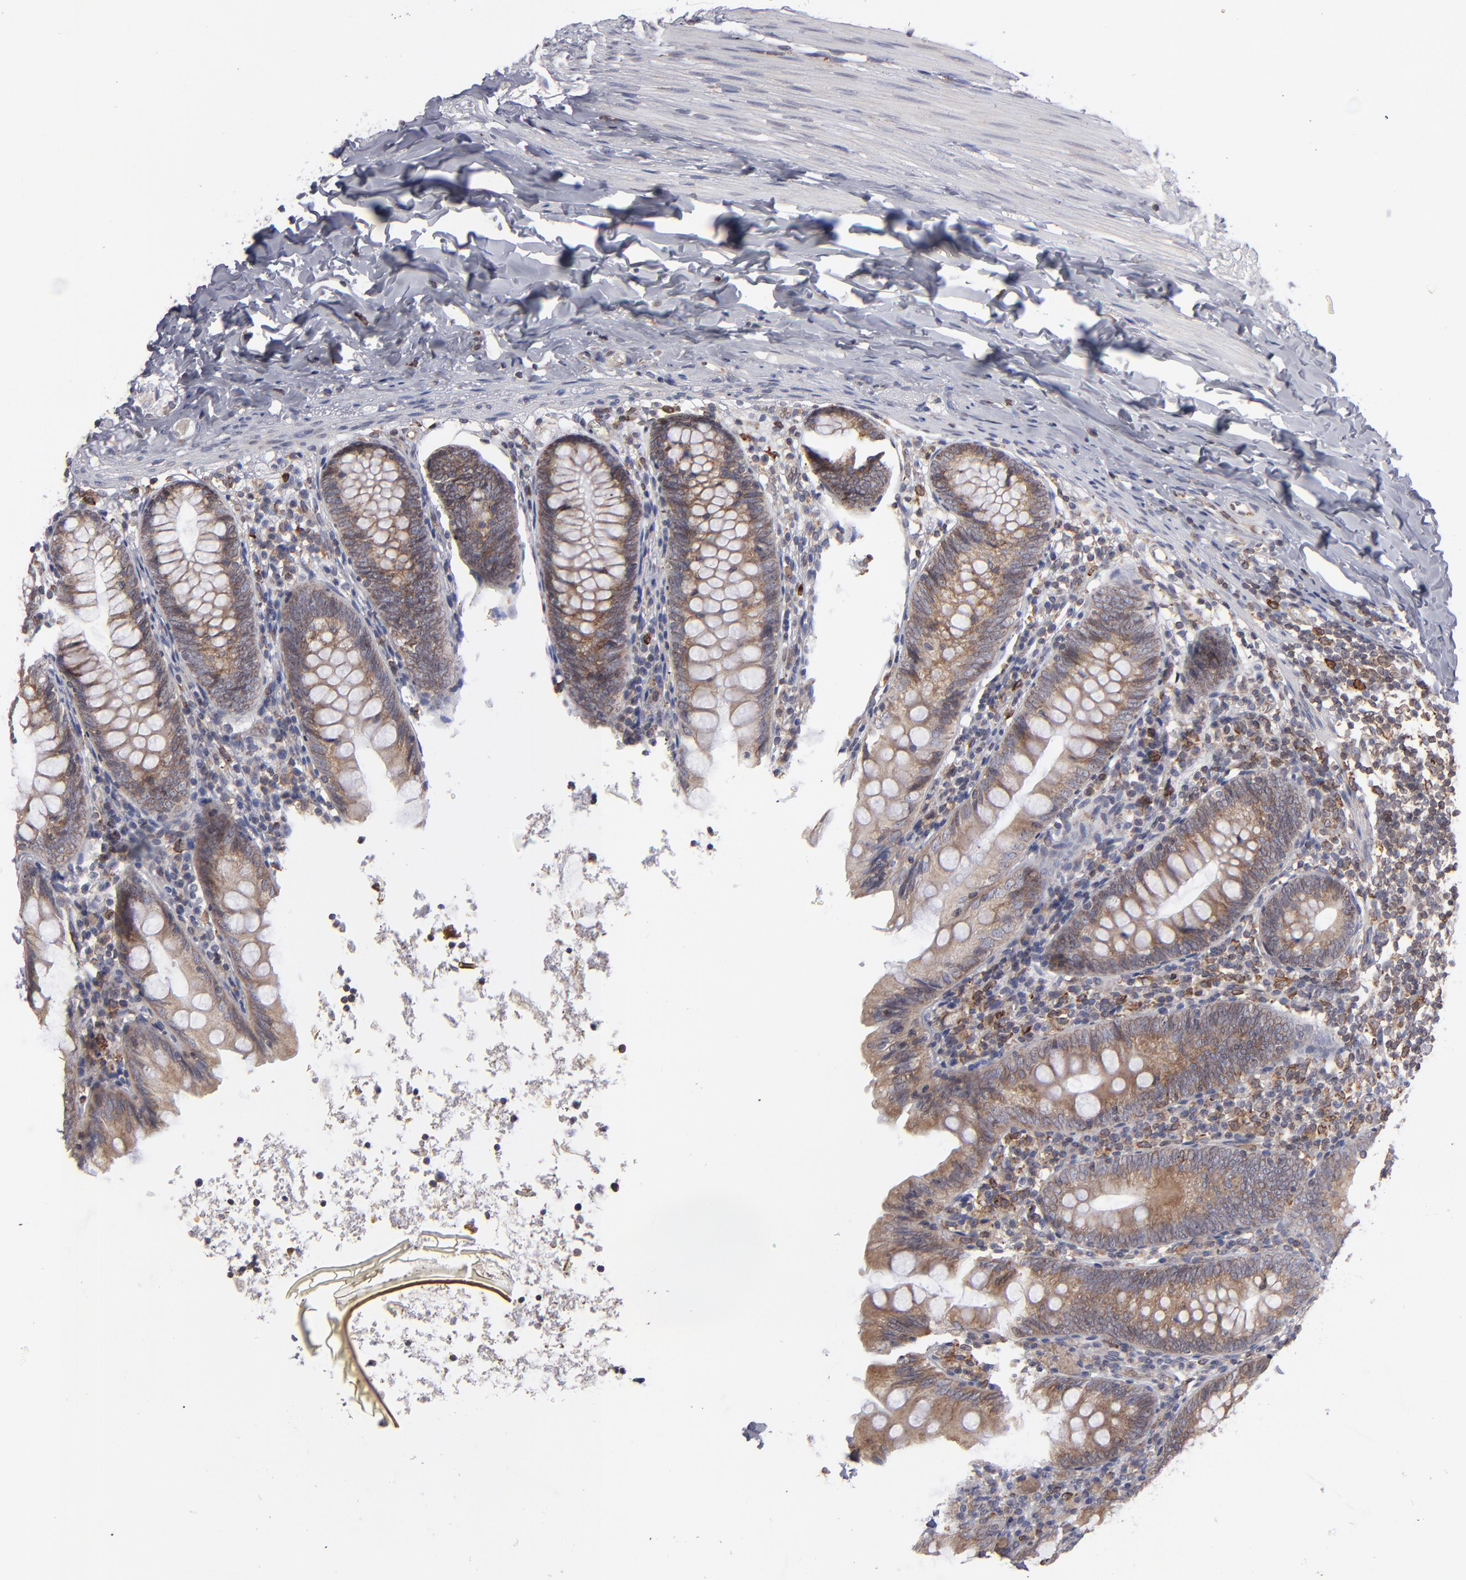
{"staining": {"intensity": "moderate", "quantity": ">75%", "location": "cytoplasmic/membranous"}, "tissue": "appendix", "cell_type": "Glandular cells", "image_type": "normal", "snomed": [{"axis": "morphology", "description": "Normal tissue, NOS"}, {"axis": "topography", "description": "Appendix"}], "caption": "Brown immunohistochemical staining in benign human appendix reveals moderate cytoplasmic/membranous positivity in about >75% of glandular cells.", "gene": "TMX1", "patient": {"sex": "male", "age": 7}}